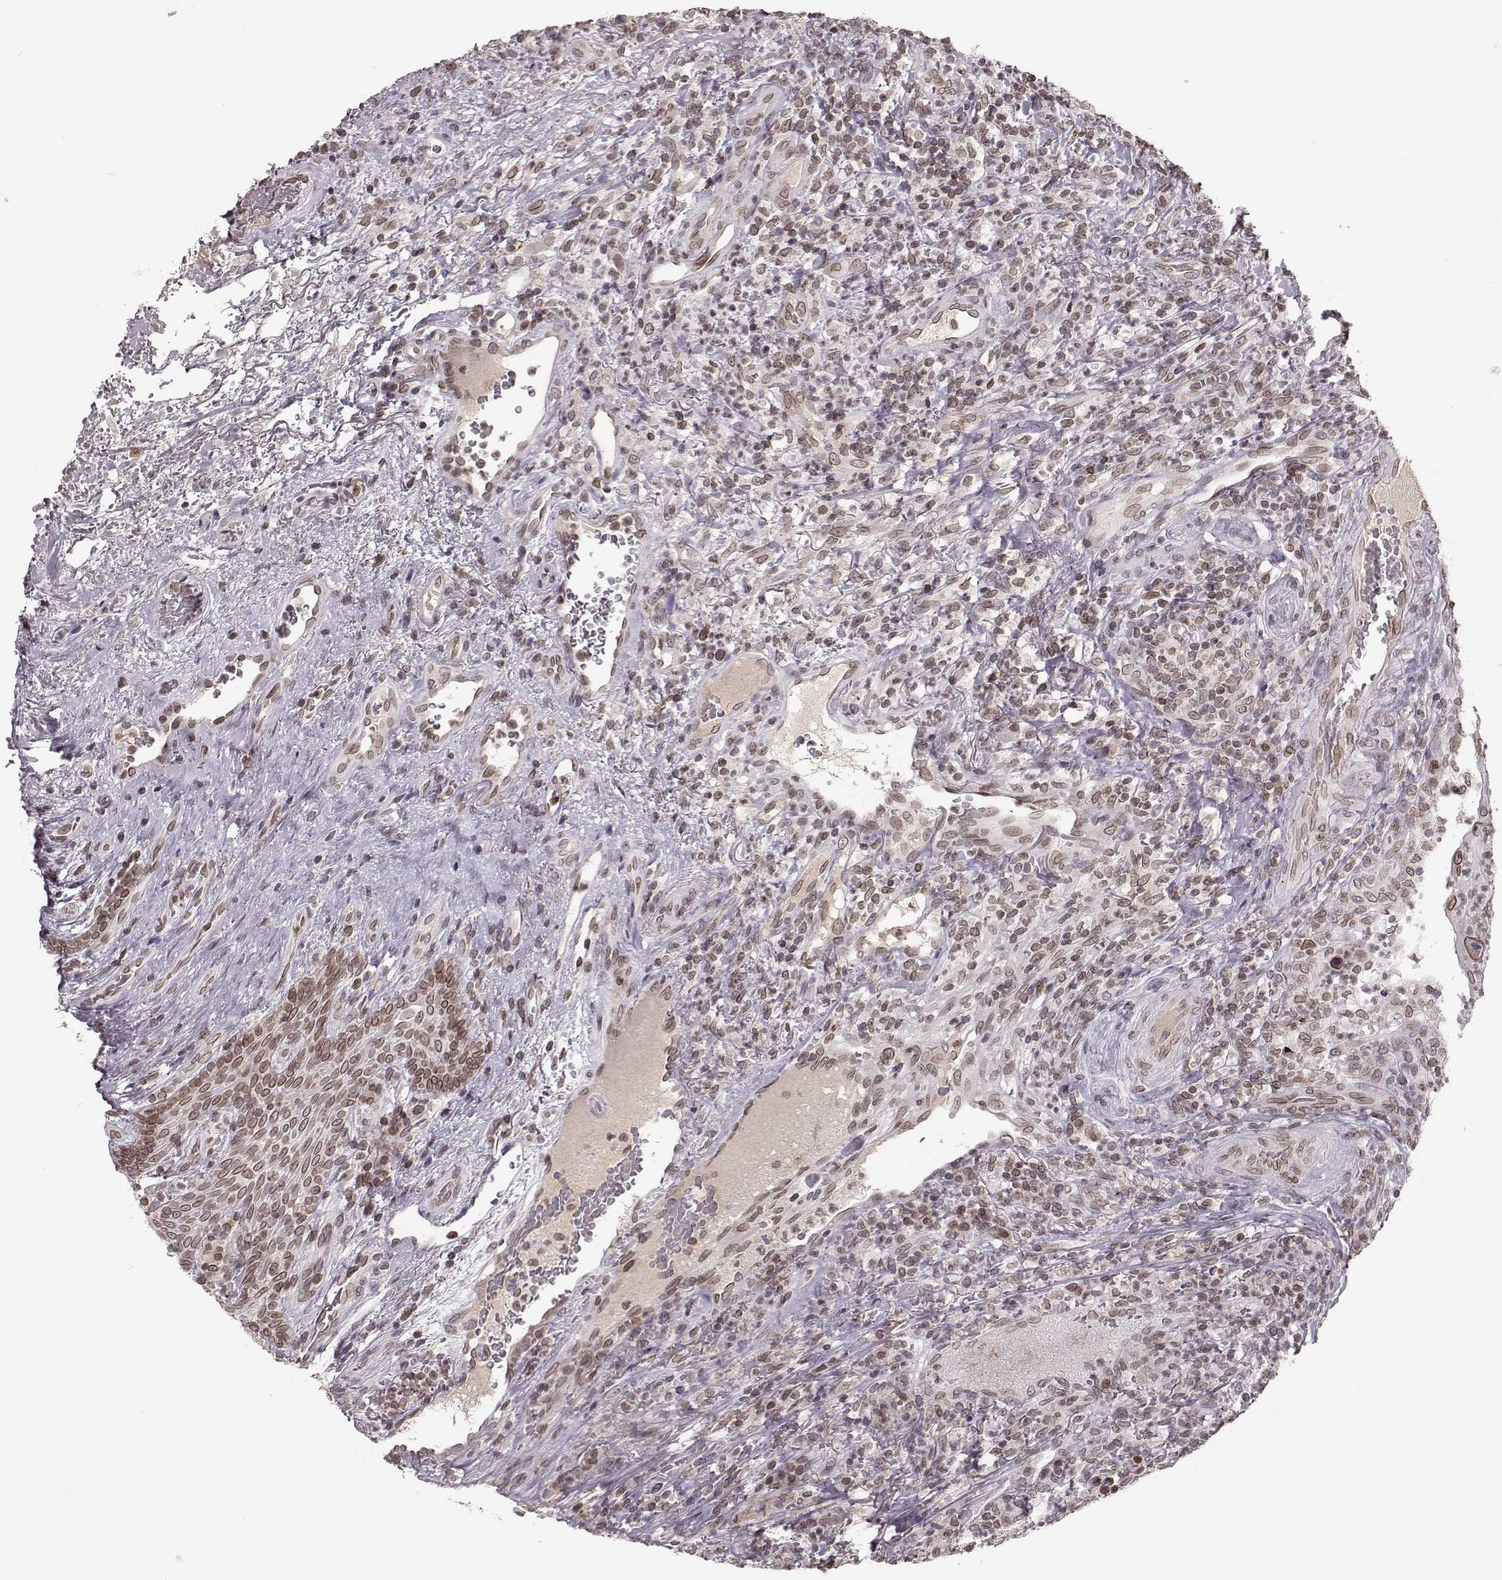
{"staining": {"intensity": "moderate", "quantity": ">75%", "location": "cytoplasmic/membranous,nuclear"}, "tissue": "head and neck cancer", "cell_type": "Tumor cells", "image_type": "cancer", "snomed": [{"axis": "morphology", "description": "Squamous cell carcinoma, NOS"}, {"axis": "topography", "description": "Head-Neck"}], "caption": "An image showing moderate cytoplasmic/membranous and nuclear staining in about >75% of tumor cells in squamous cell carcinoma (head and neck), as visualized by brown immunohistochemical staining.", "gene": "DCAF12", "patient": {"sex": "male", "age": 69}}